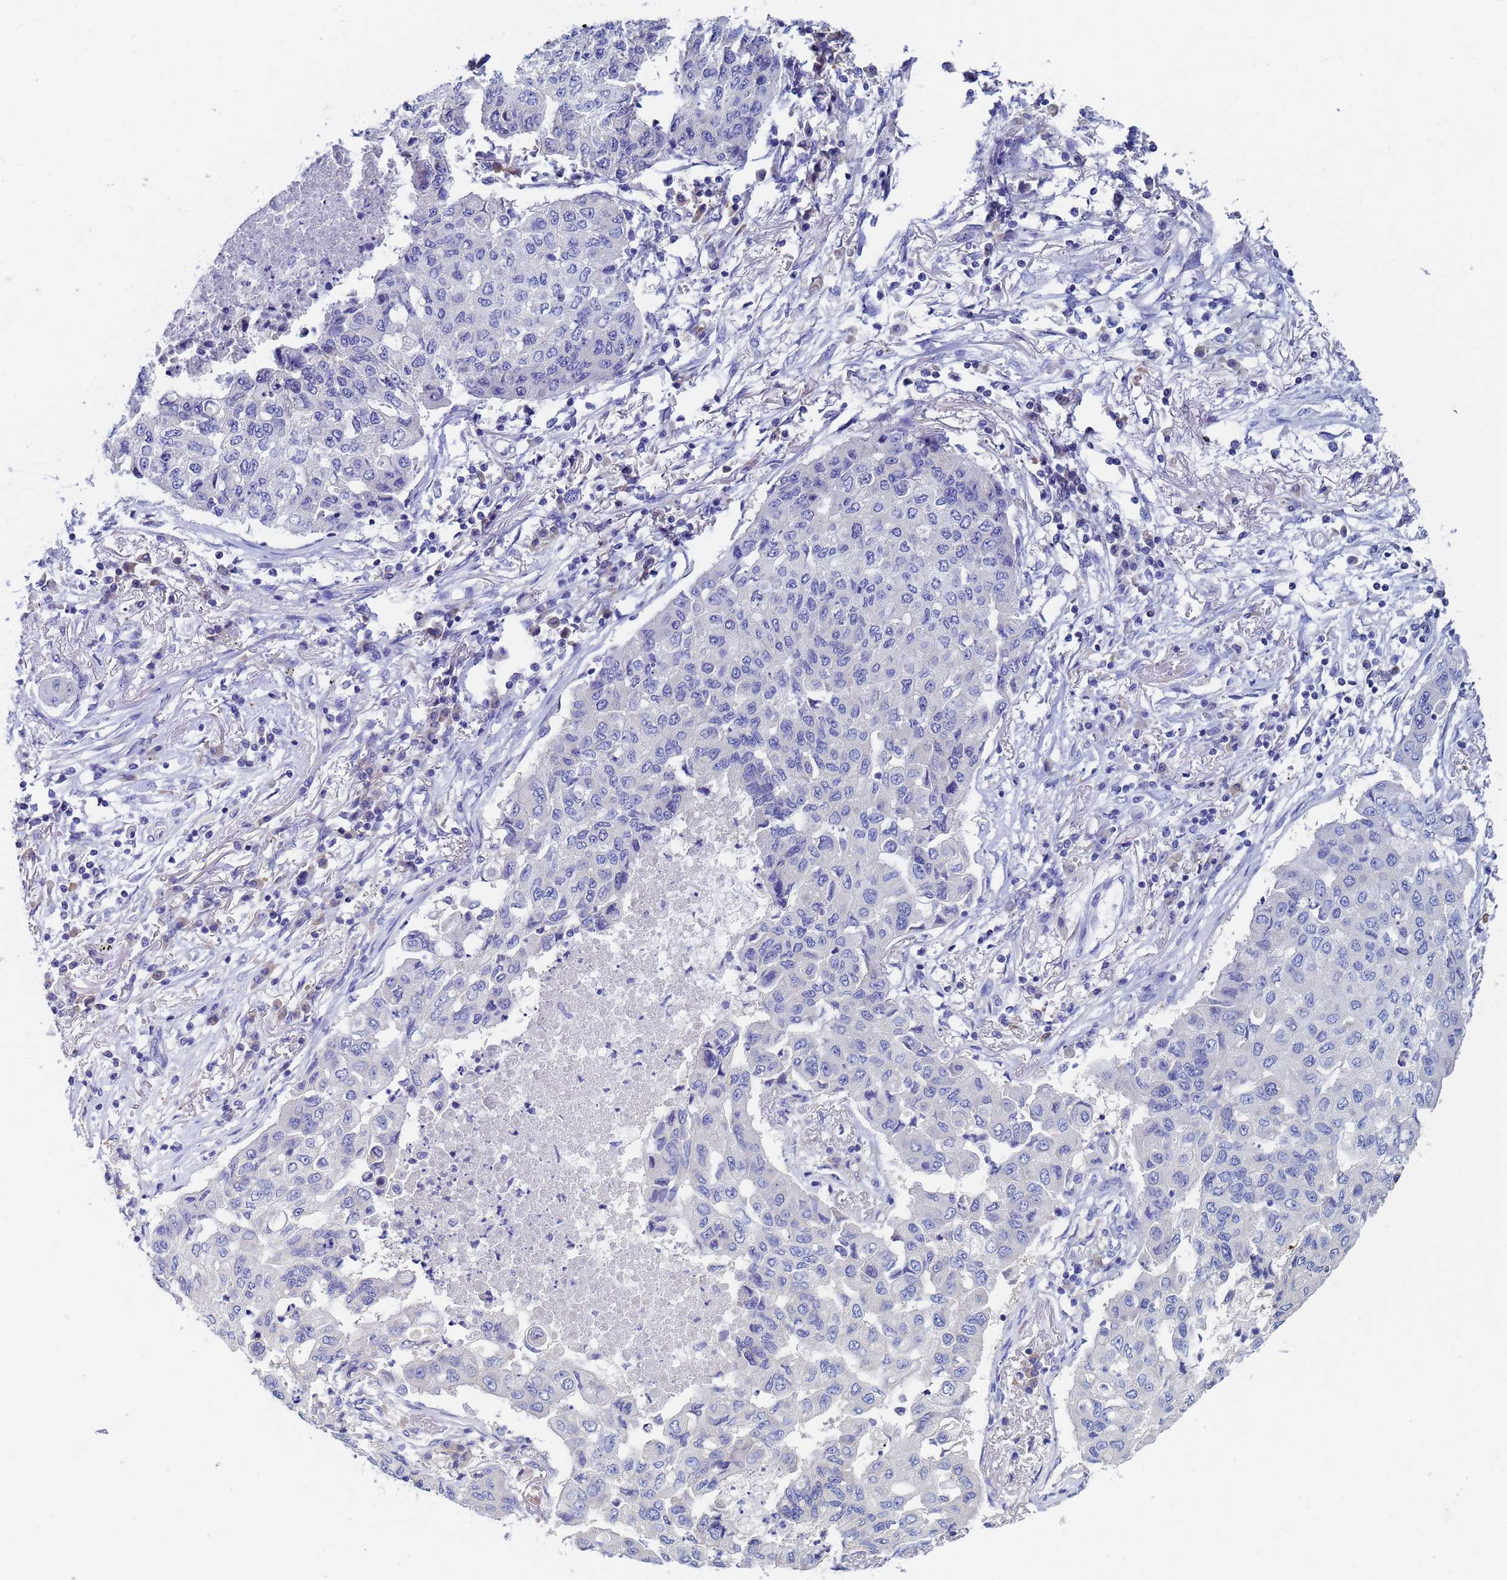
{"staining": {"intensity": "negative", "quantity": "none", "location": "none"}, "tissue": "lung cancer", "cell_type": "Tumor cells", "image_type": "cancer", "snomed": [{"axis": "morphology", "description": "Squamous cell carcinoma, NOS"}, {"axis": "topography", "description": "Lung"}], "caption": "DAB (3,3'-diaminobenzidine) immunohistochemical staining of human lung cancer (squamous cell carcinoma) demonstrates no significant expression in tumor cells.", "gene": "UBE2O", "patient": {"sex": "male", "age": 74}}